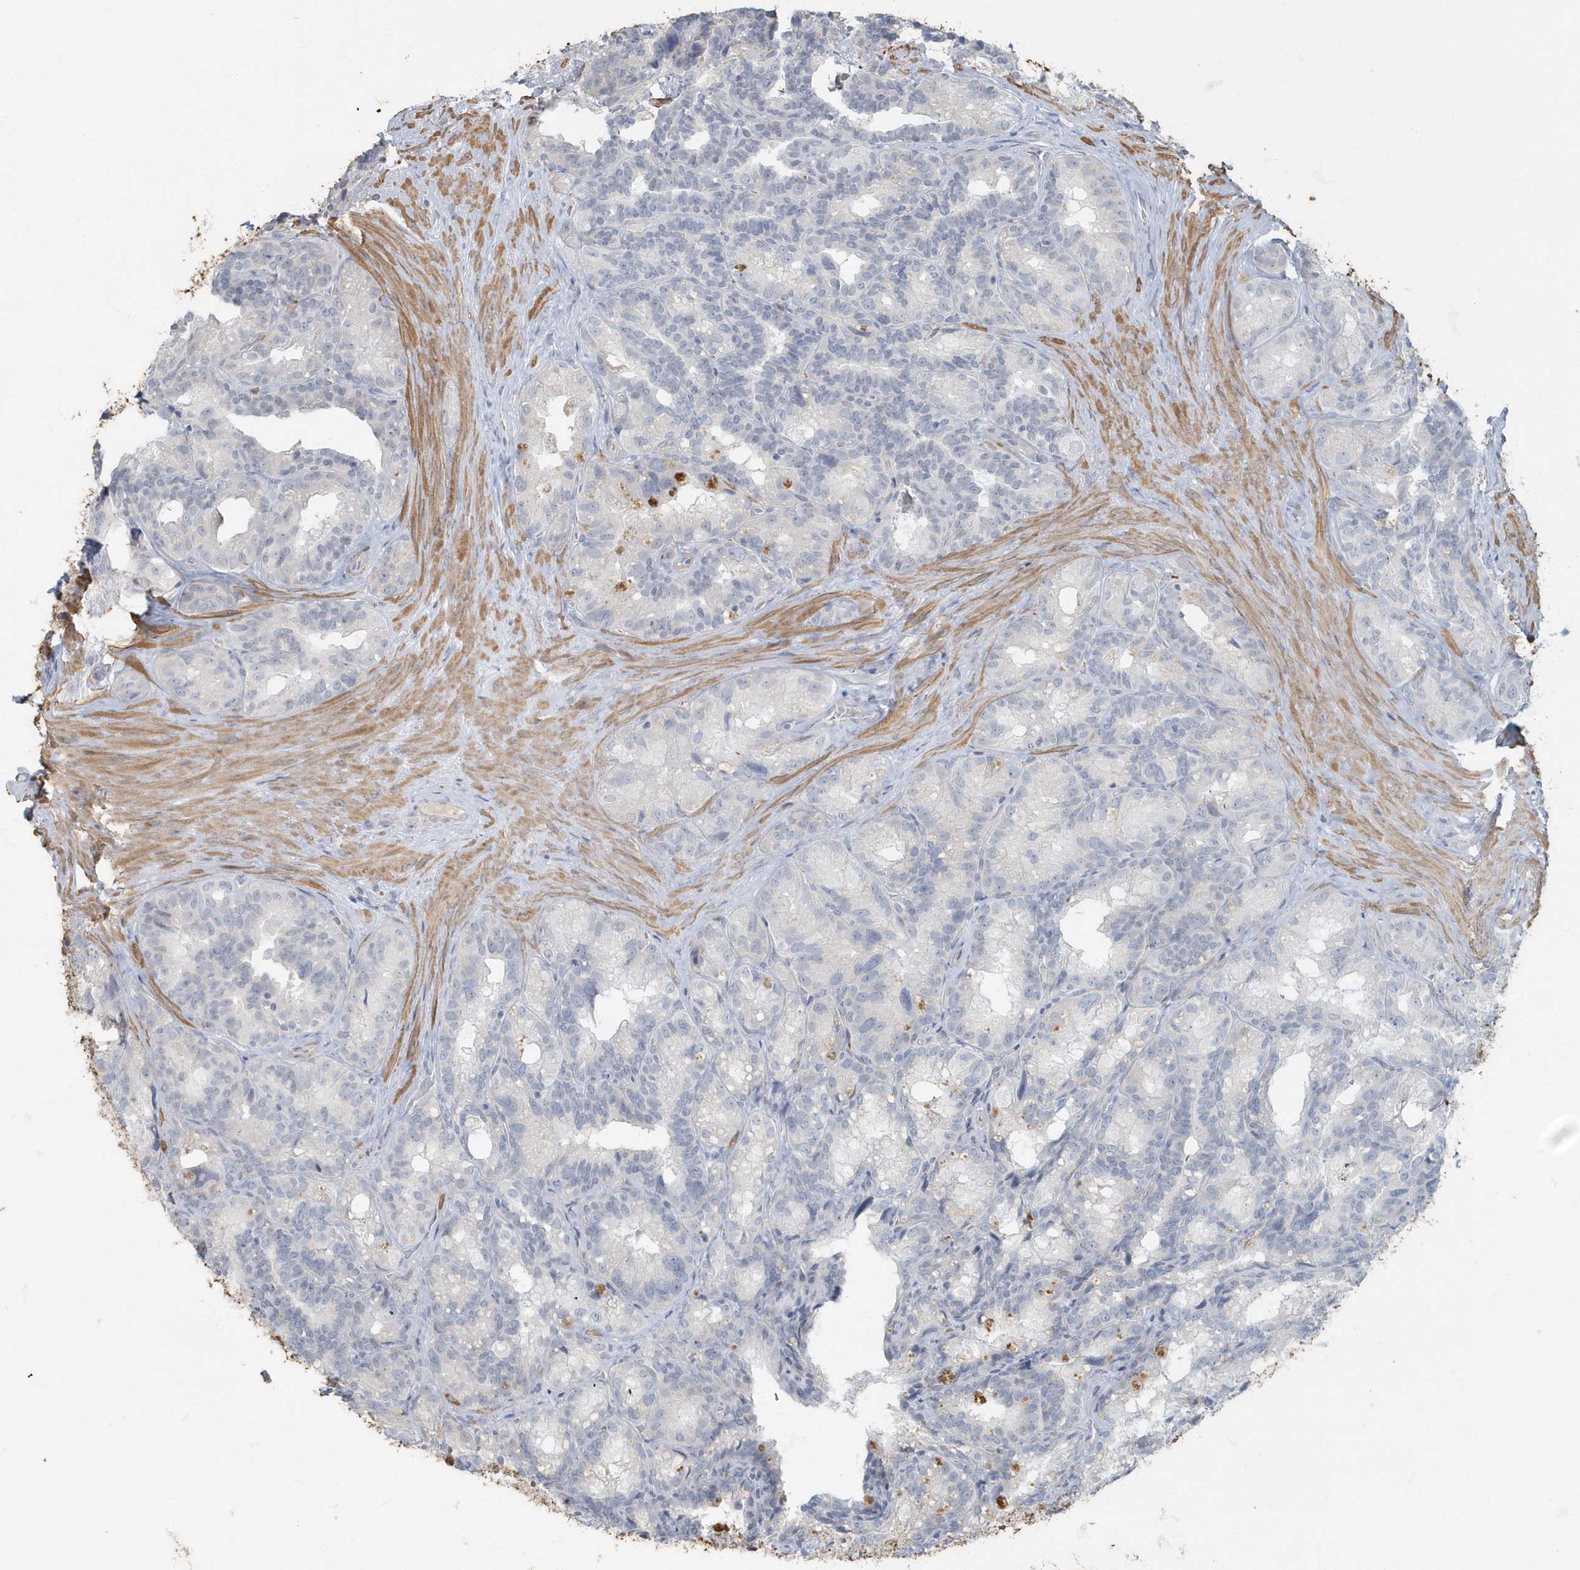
{"staining": {"intensity": "negative", "quantity": "none", "location": "none"}, "tissue": "seminal vesicle", "cell_type": "Glandular cells", "image_type": "normal", "snomed": [{"axis": "morphology", "description": "Normal tissue, NOS"}, {"axis": "topography", "description": "Seminal veicle"}], "caption": "DAB immunohistochemical staining of unremarkable seminal vesicle exhibits no significant expression in glandular cells. The staining was performed using DAB to visualize the protein expression in brown, while the nuclei were stained in blue with hematoxylin (Magnification: 20x).", "gene": "MYOT", "patient": {"sex": "male", "age": 60}}